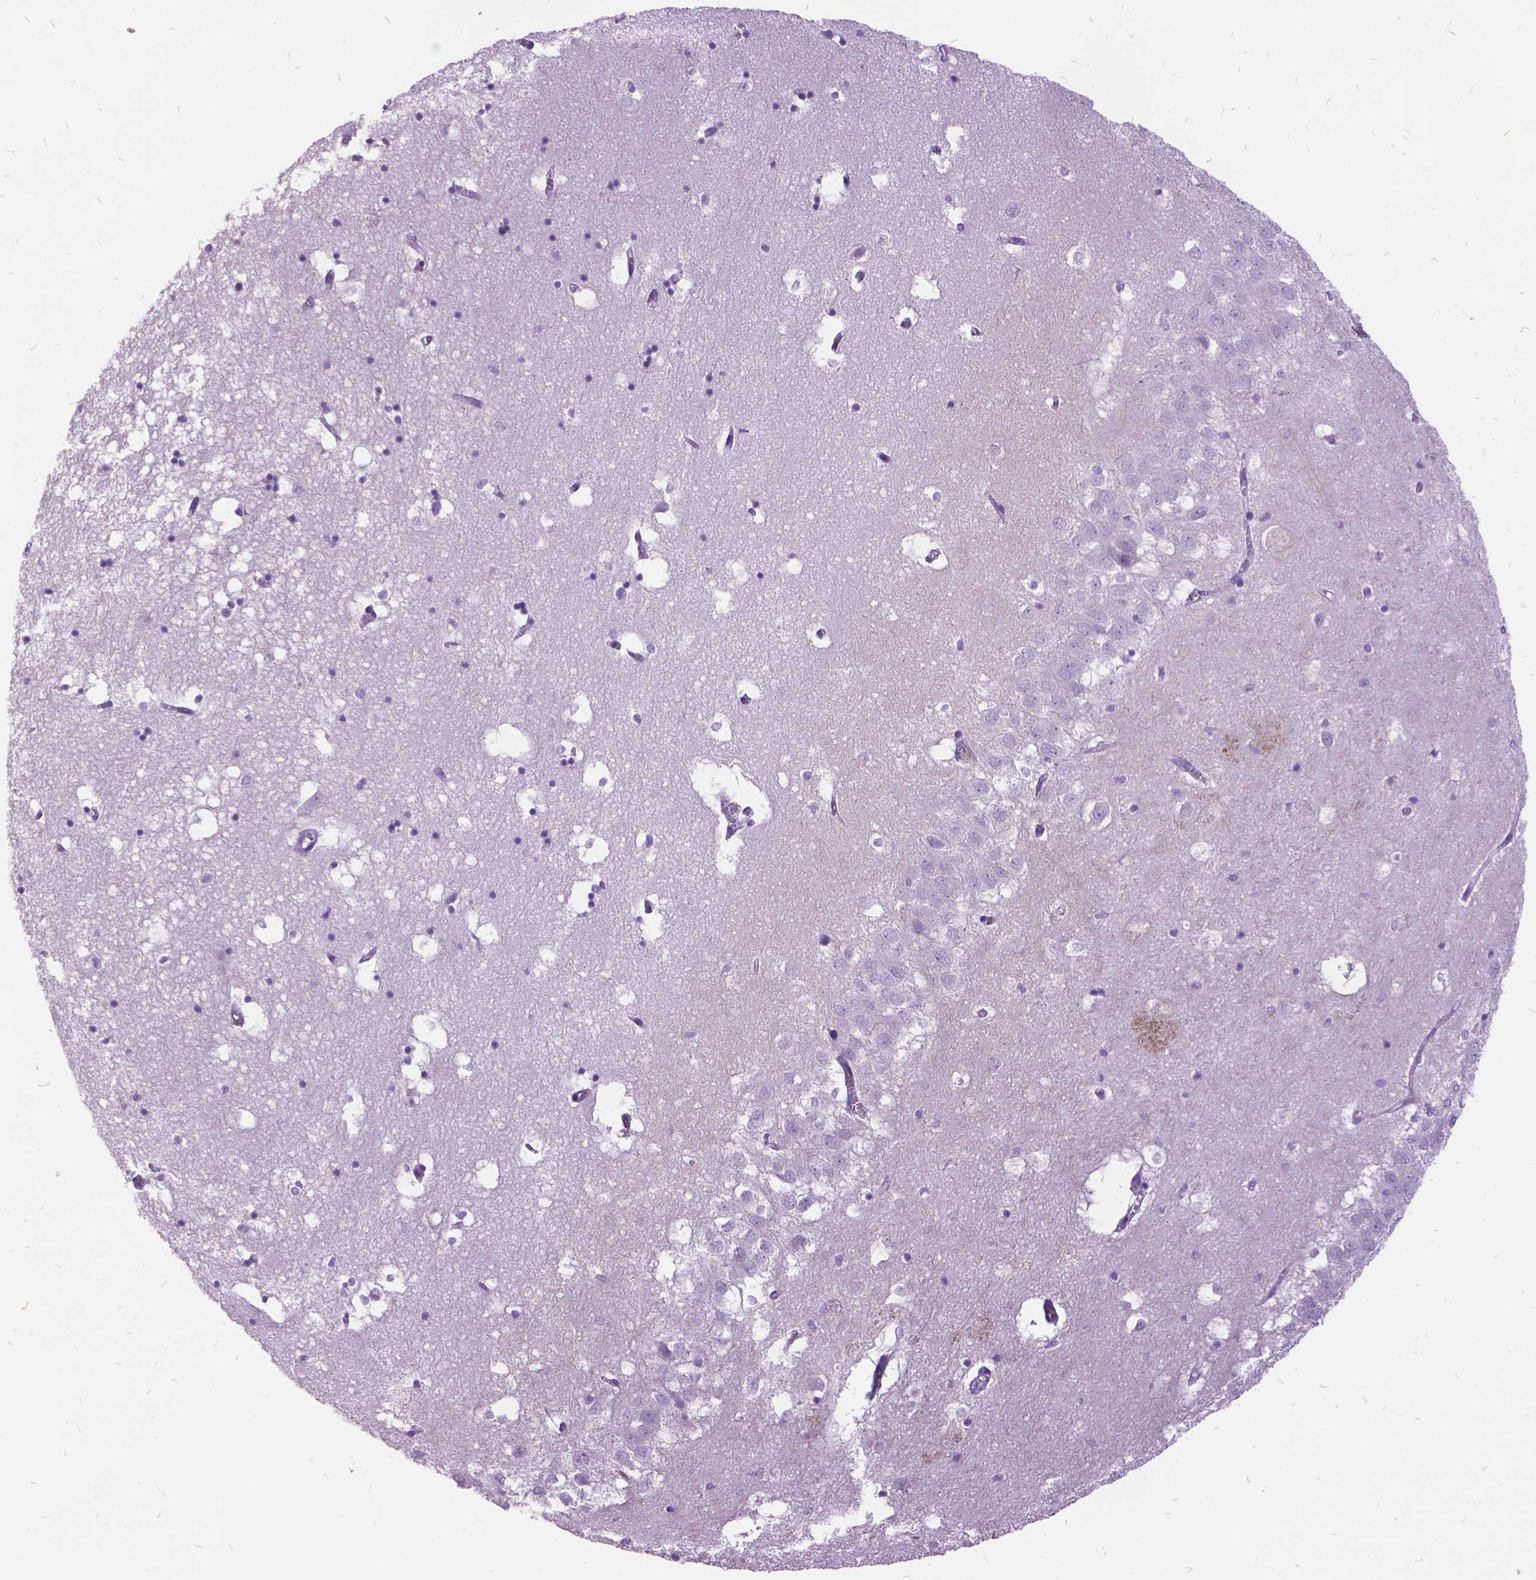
{"staining": {"intensity": "negative", "quantity": "none", "location": "none"}, "tissue": "hippocampus", "cell_type": "Glial cells", "image_type": "normal", "snomed": [{"axis": "morphology", "description": "Normal tissue, NOS"}, {"axis": "topography", "description": "Hippocampus"}], "caption": "Immunohistochemistry histopathology image of unremarkable hippocampus: hippocampus stained with DAB (3,3'-diaminobenzidine) shows no significant protein positivity in glial cells.", "gene": "ITGB6", "patient": {"sex": "male", "age": 58}}